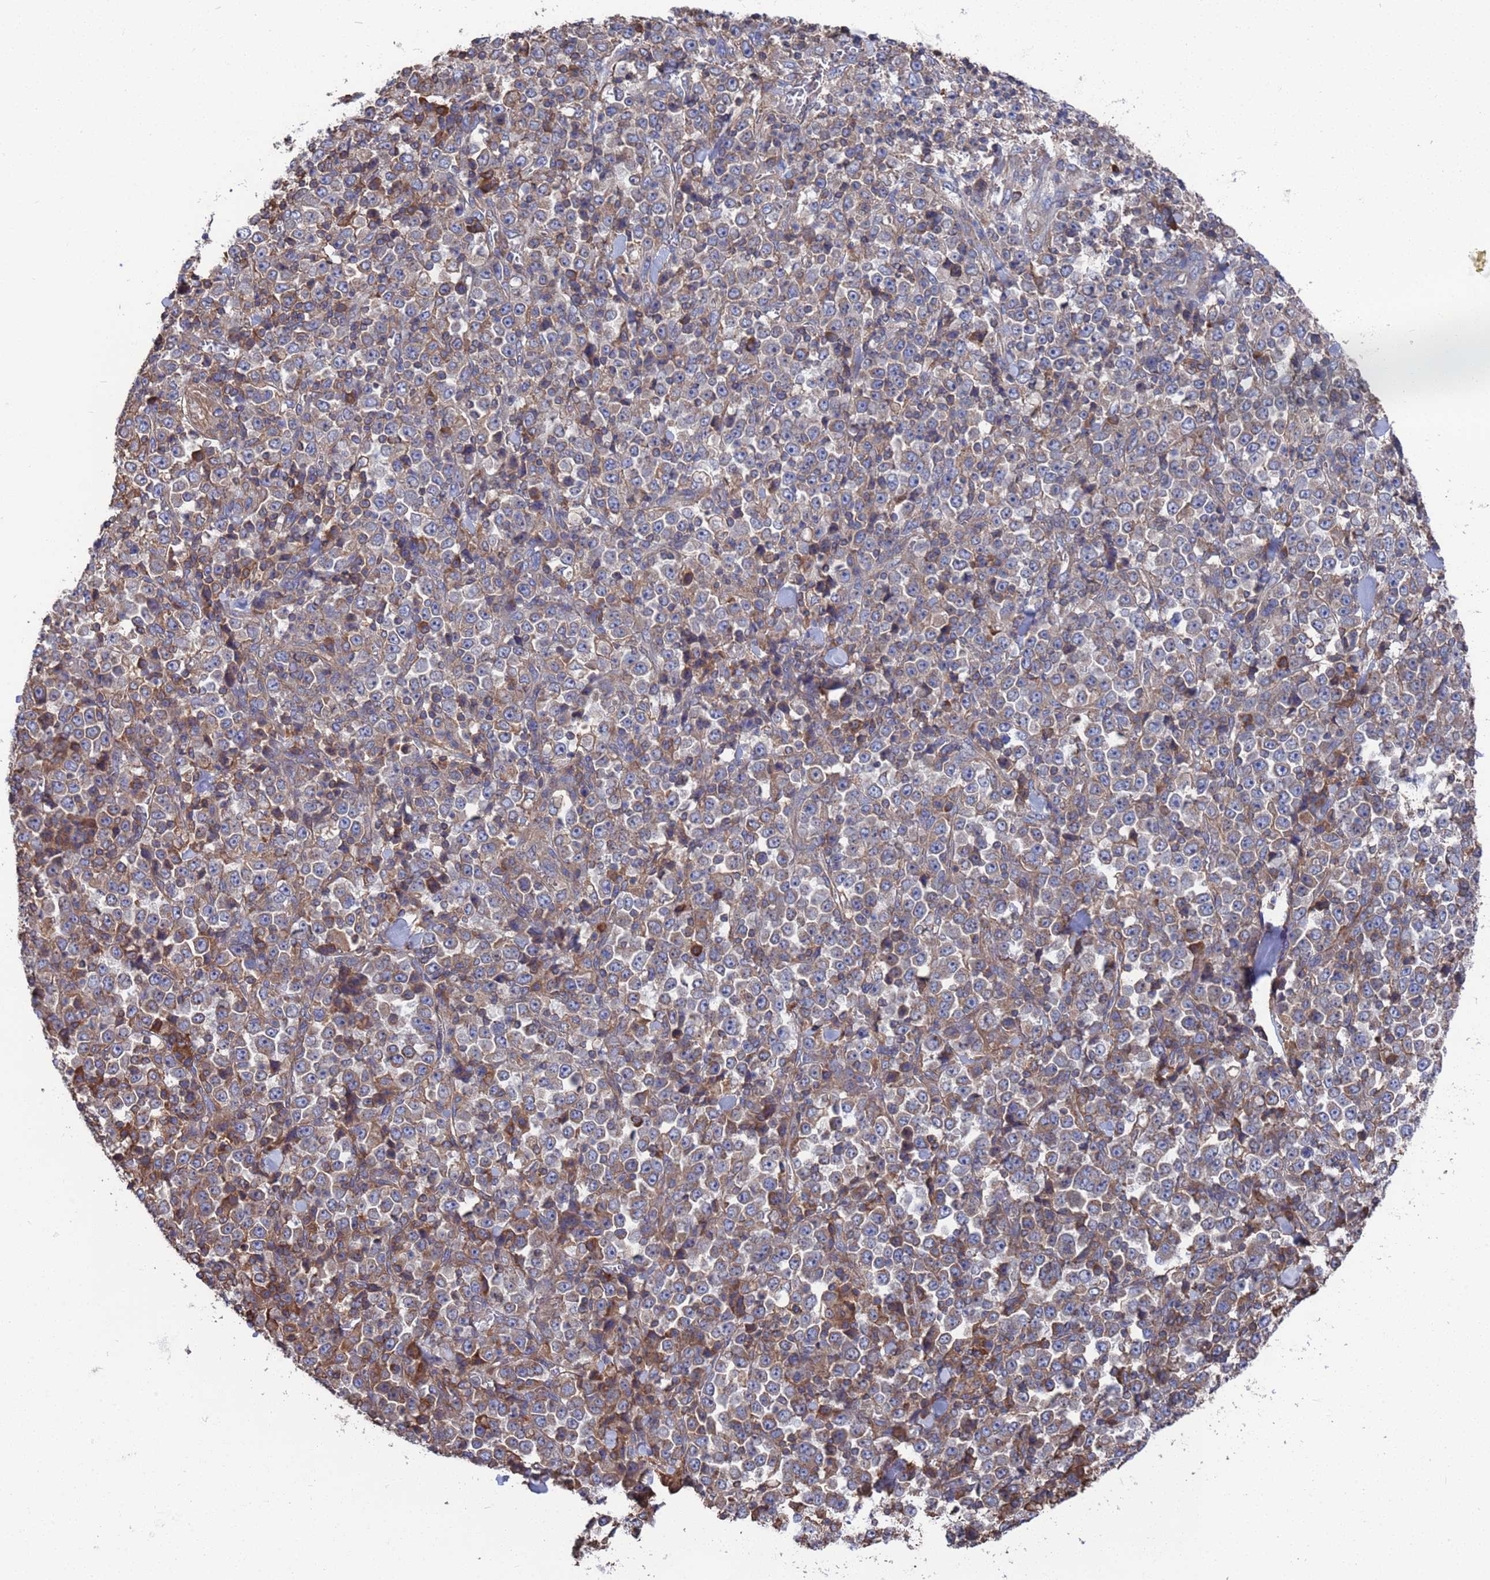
{"staining": {"intensity": "weak", "quantity": "25%-75%", "location": "cytoplasmic/membranous"}, "tissue": "stomach cancer", "cell_type": "Tumor cells", "image_type": "cancer", "snomed": [{"axis": "morphology", "description": "Normal tissue, NOS"}, {"axis": "morphology", "description": "Adenocarcinoma, NOS"}, {"axis": "topography", "description": "Stomach, upper"}, {"axis": "topography", "description": "Stomach"}], "caption": "Stomach cancer (adenocarcinoma) stained with IHC shows weak cytoplasmic/membranous expression in about 25%-75% of tumor cells.", "gene": "PYCR1", "patient": {"sex": "male", "age": 59}}